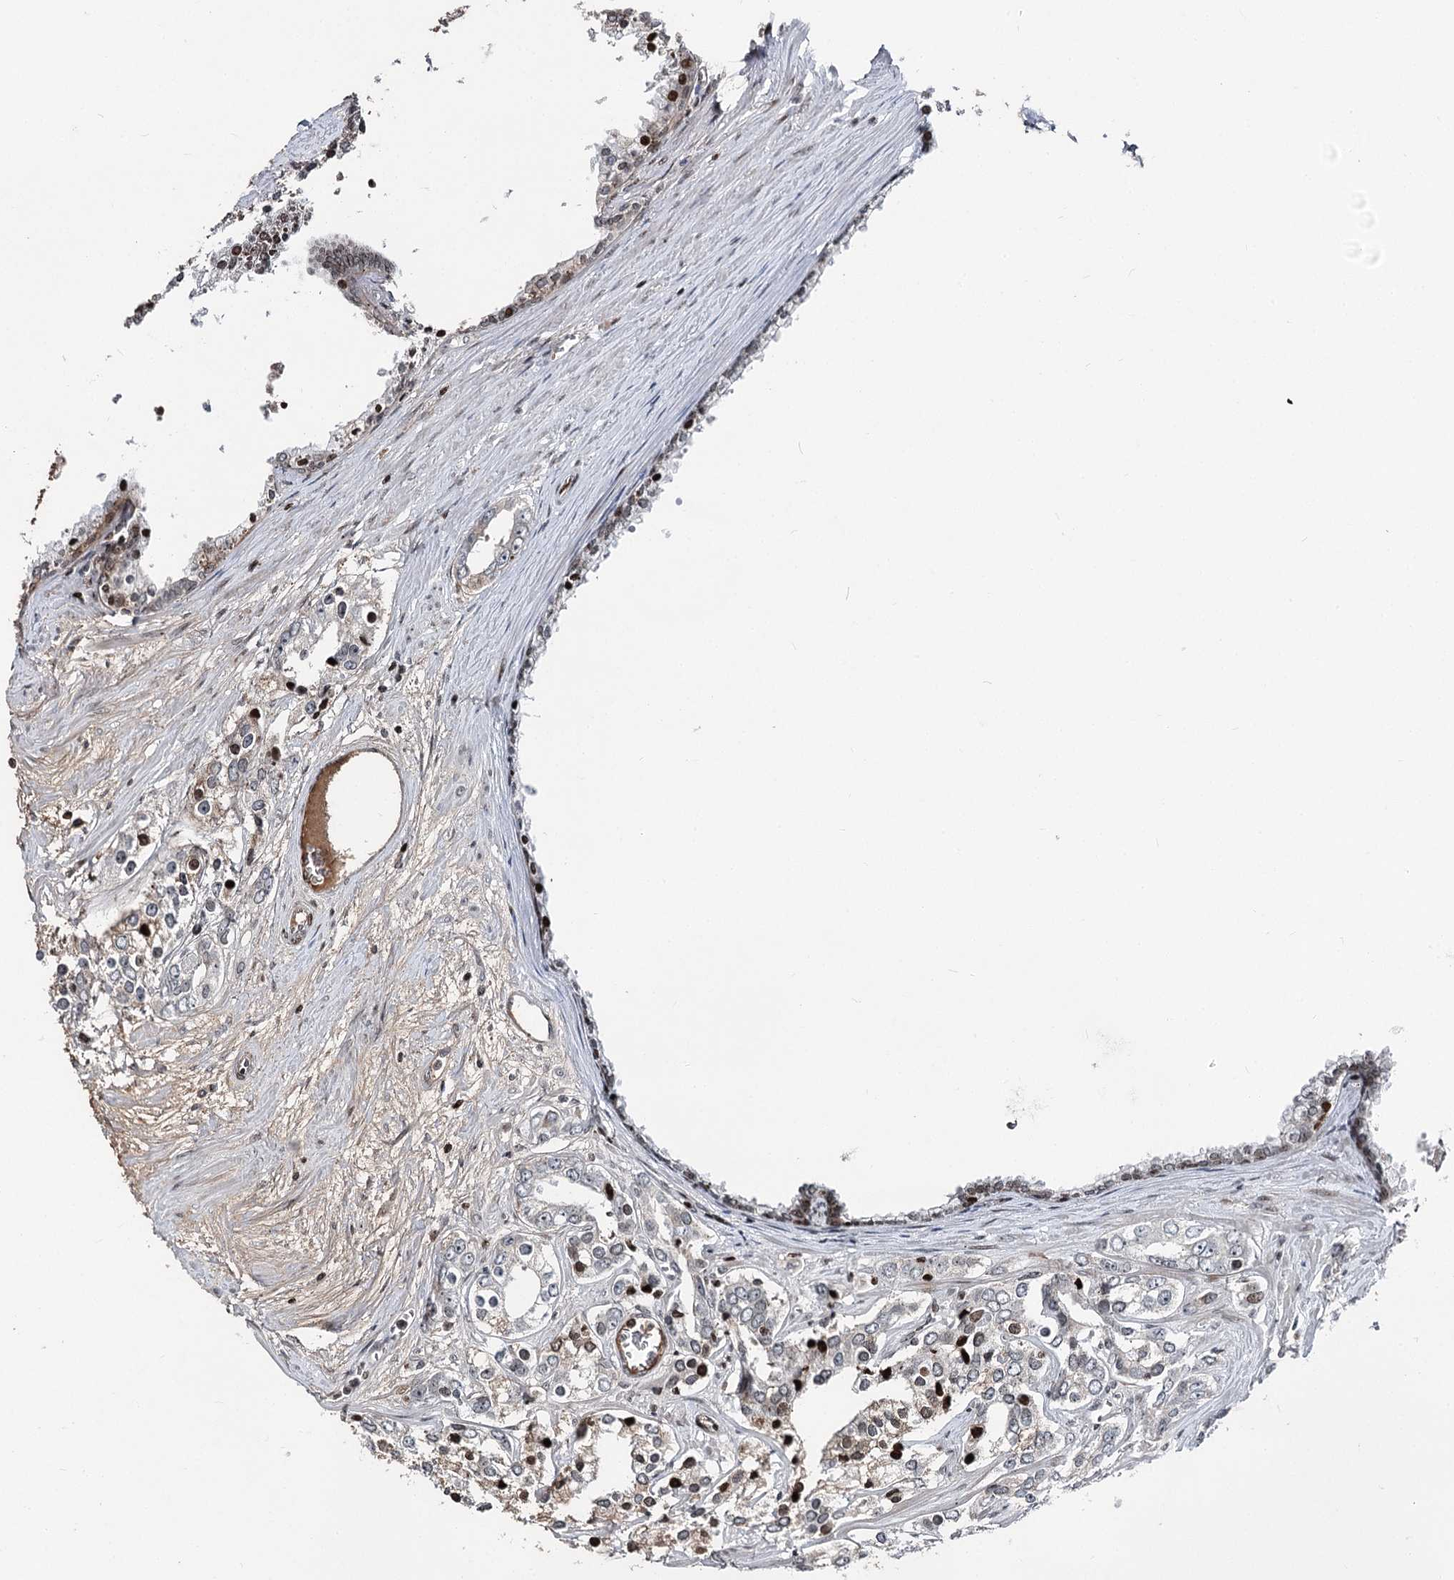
{"staining": {"intensity": "weak", "quantity": "<25%", "location": "nuclear"}, "tissue": "prostate cancer", "cell_type": "Tumor cells", "image_type": "cancer", "snomed": [{"axis": "morphology", "description": "Adenocarcinoma, High grade"}, {"axis": "topography", "description": "Prostate"}], "caption": "Tumor cells are negative for brown protein staining in prostate cancer.", "gene": "ITFG2", "patient": {"sex": "male", "age": 66}}